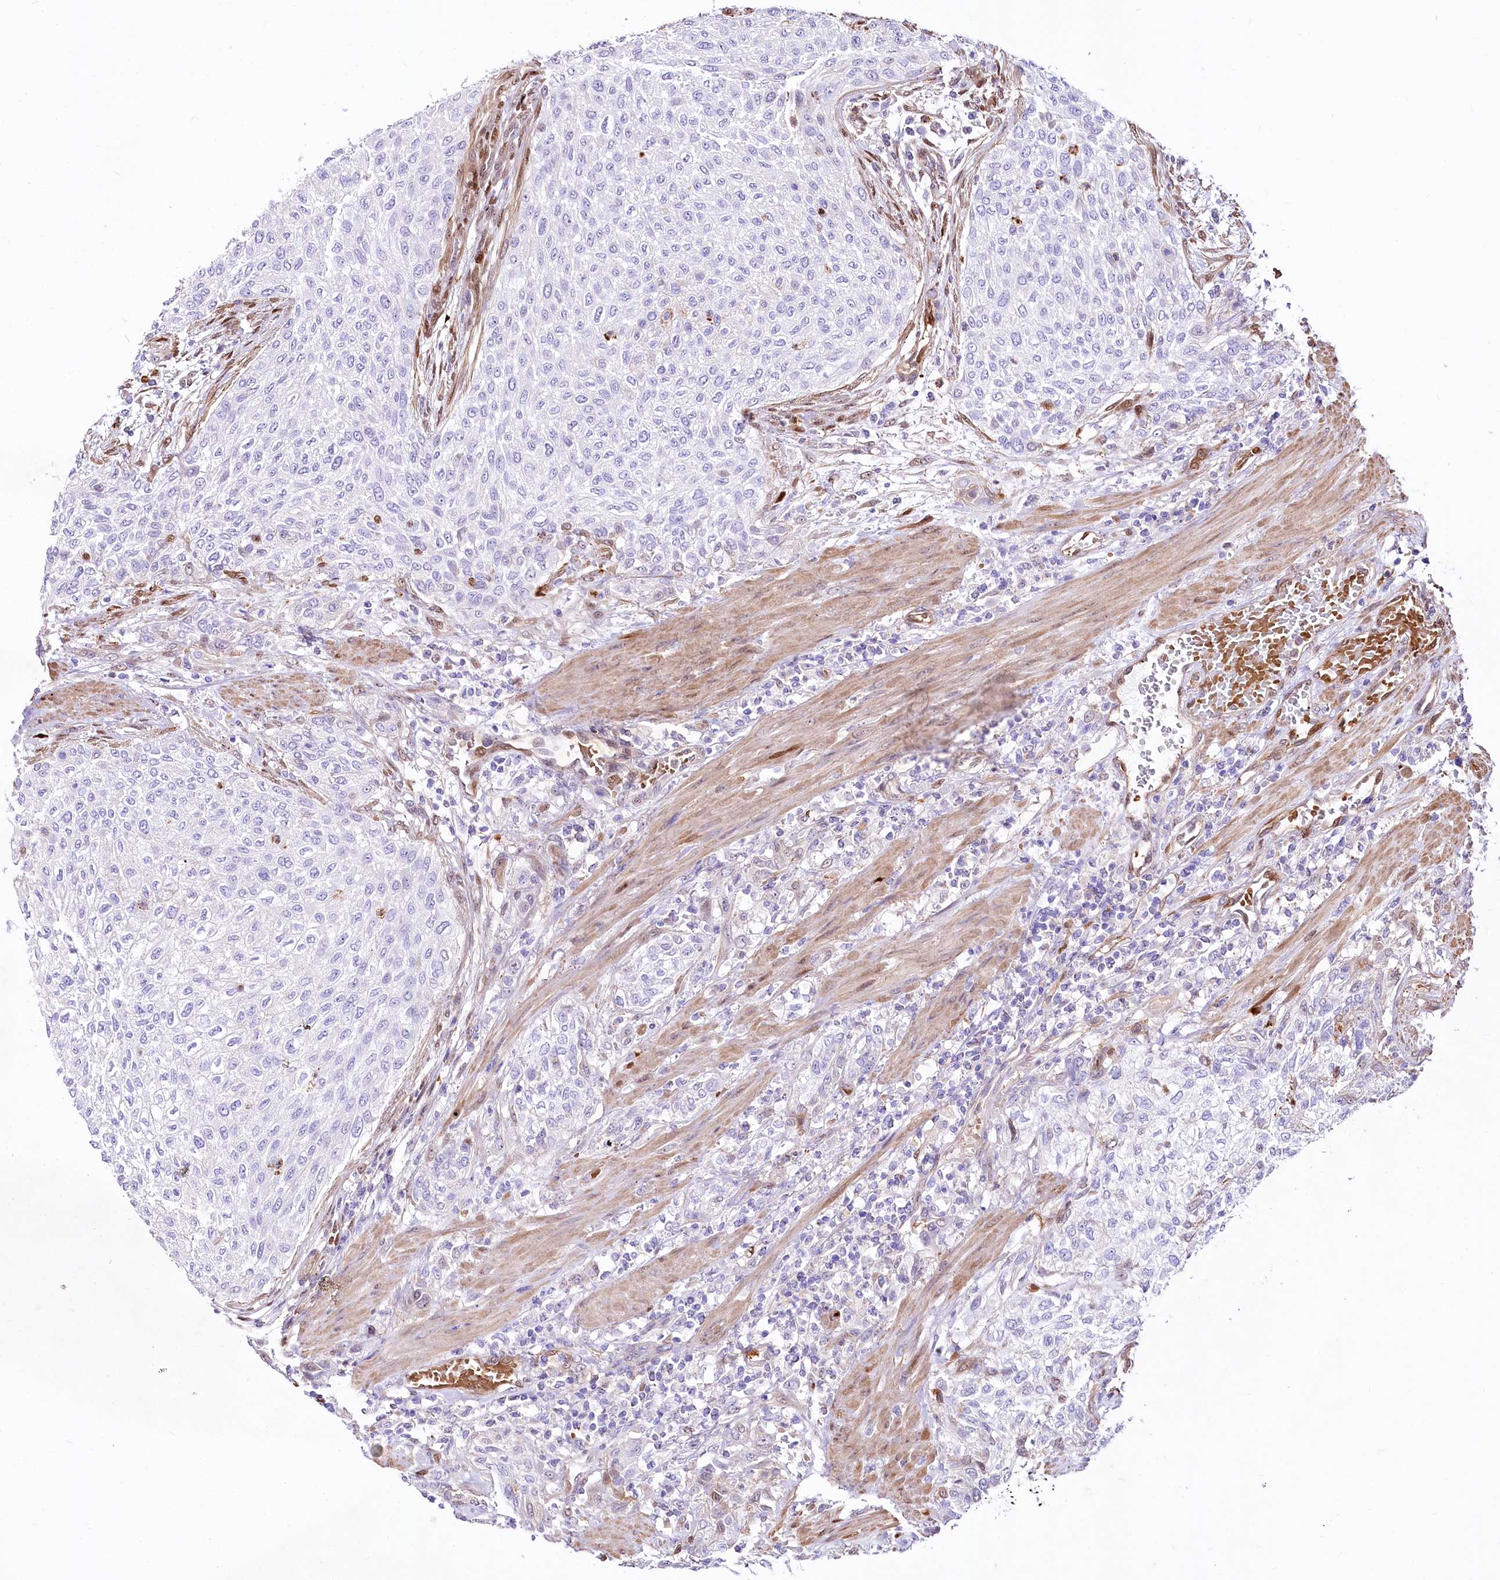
{"staining": {"intensity": "negative", "quantity": "none", "location": "none"}, "tissue": "urothelial cancer", "cell_type": "Tumor cells", "image_type": "cancer", "snomed": [{"axis": "morphology", "description": "Urothelial carcinoma, High grade"}, {"axis": "topography", "description": "Urinary bladder"}], "caption": "High magnification brightfield microscopy of urothelial cancer stained with DAB (brown) and counterstained with hematoxylin (blue): tumor cells show no significant staining. (Stains: DAB (3,3'-diaminobenzidine) IHC with hematoxylin counter stain, Microscopy: brightfield microscopy at high magnification).", "gene": "PTMS", "patient": {"sex": "male", "age": 35}}